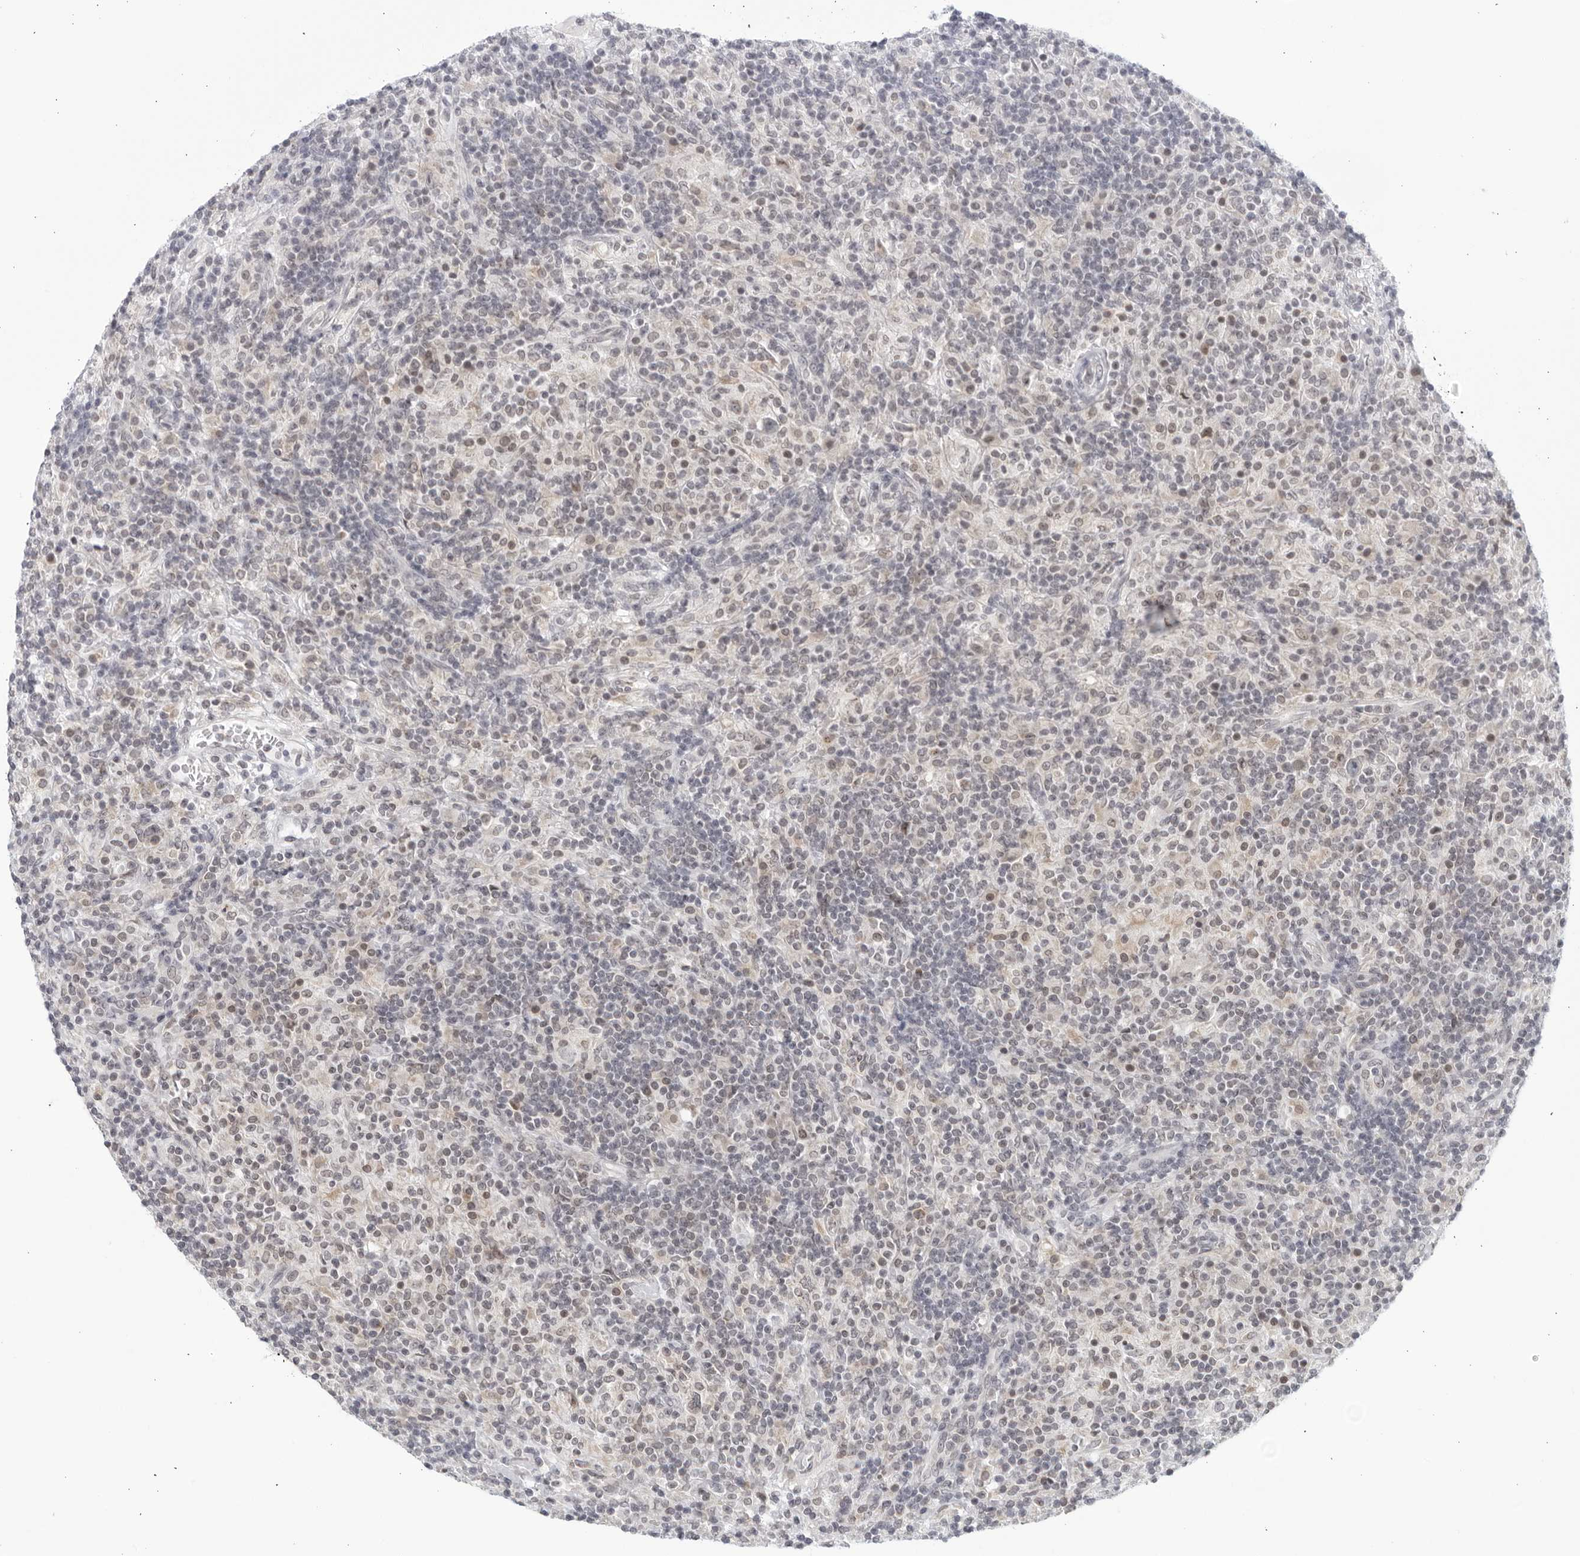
{"staining": {"intensity": "negative", "quantity": "none", "location": "none"}, "tissue": "lymphoma", "cell_type": "Tumor cells", "image_type": "cancer", "snomed": [{"axis": "morphology", "description": "Hodgkin's disease, NOS"}, {"axis": "topography", "description": "Lymph node"}], "caption": "Tumor cells are negative for brown protein staining in Hodgkin's disease. Nuclei are stained in blue.", "gene": "WDTC1", "patient": {"sex": "male", "age": 70}}